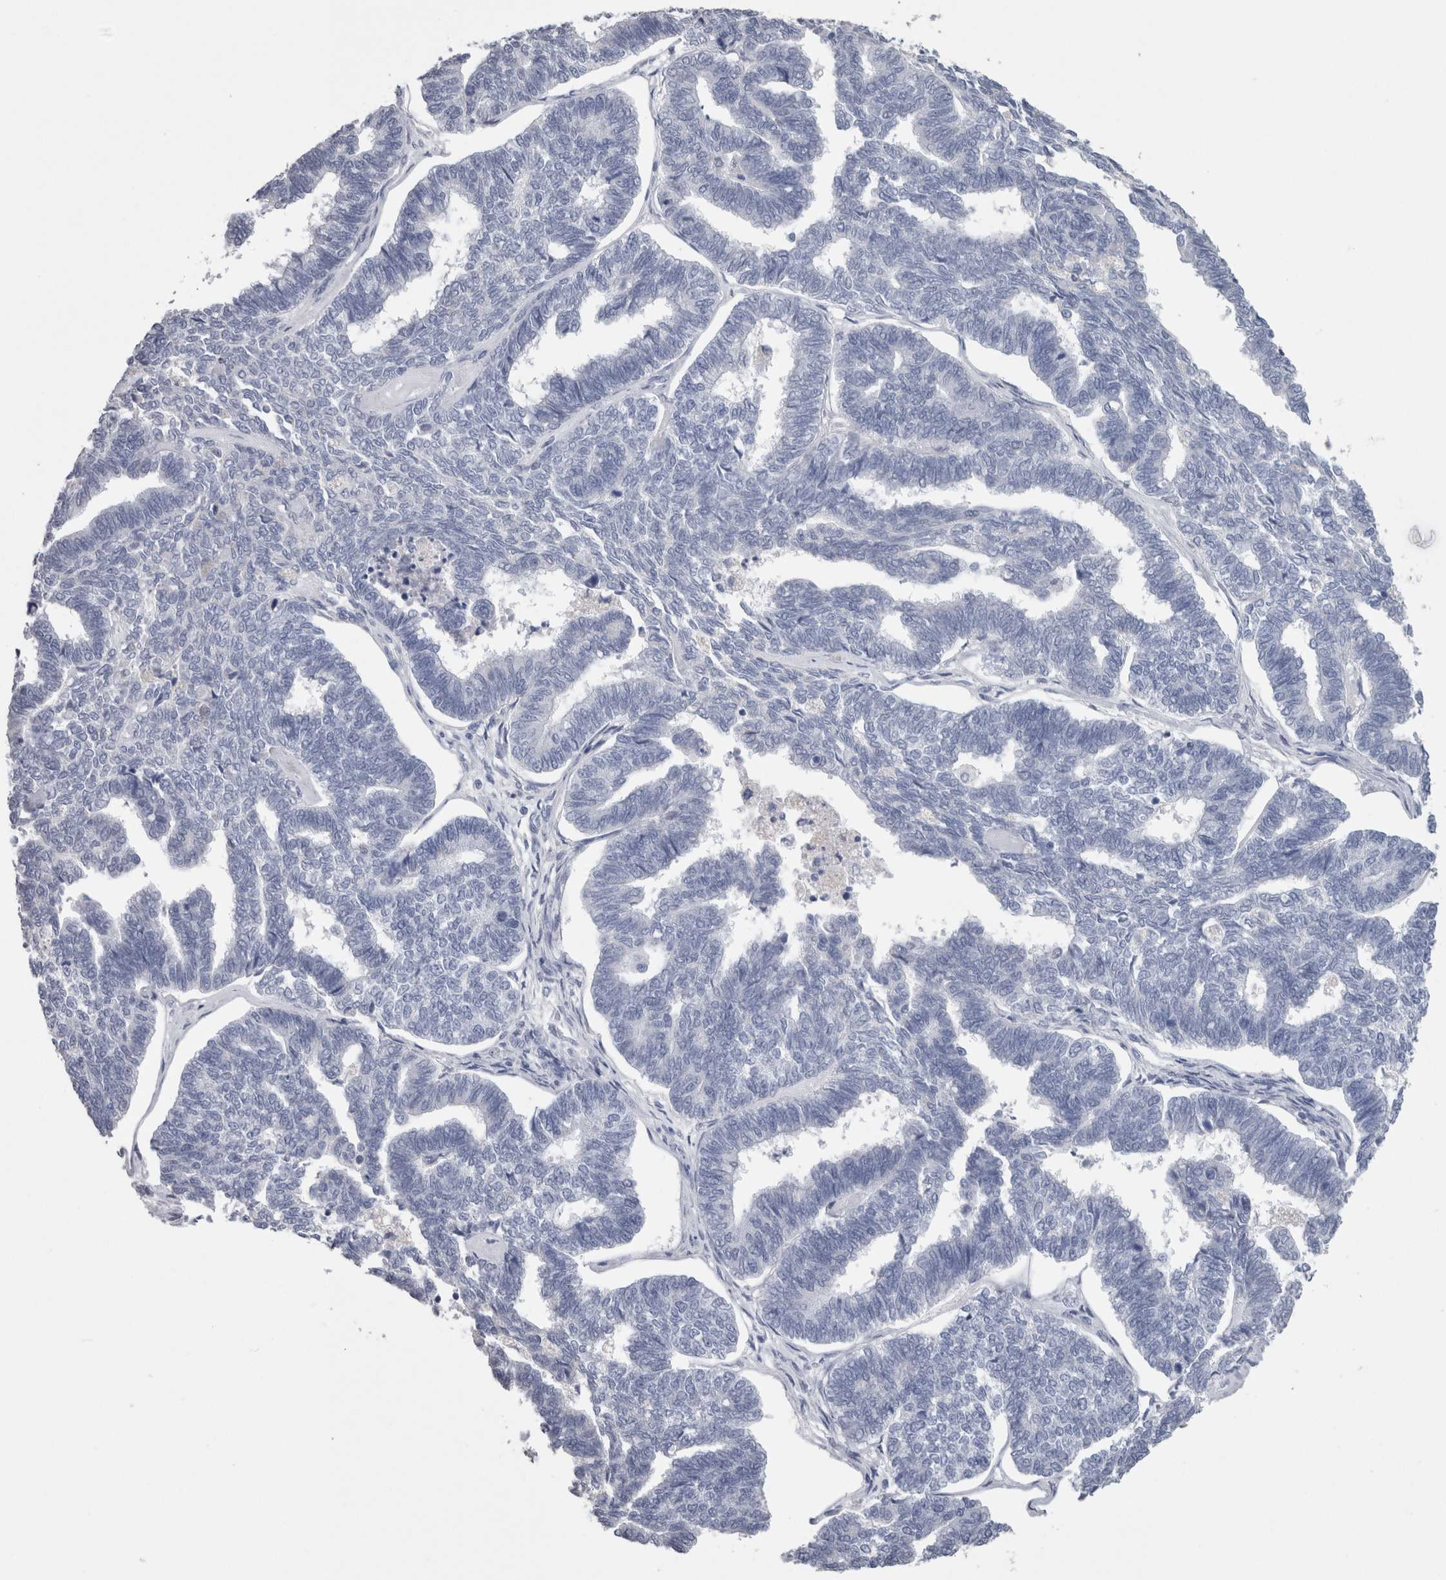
{"staining": {"intensity": "negative", "quantity": "none", "location": "none"}, "tissue": "endometrial cancer", "cell_type": "Tumor cells", "image_type": "cancer", "snomed": [{"axis": "morphology", "description": "Adenocarcinoma, NOS"}, {"axis": "topography", "description": "Endometrium"}], "caption": "DAB immunohistochemical staining of endometrial adenocarcinoma demonstrates no significant positivity in tumor cells.", "gene": "CA8", "patient": {"sex": "female", "age": 70}}